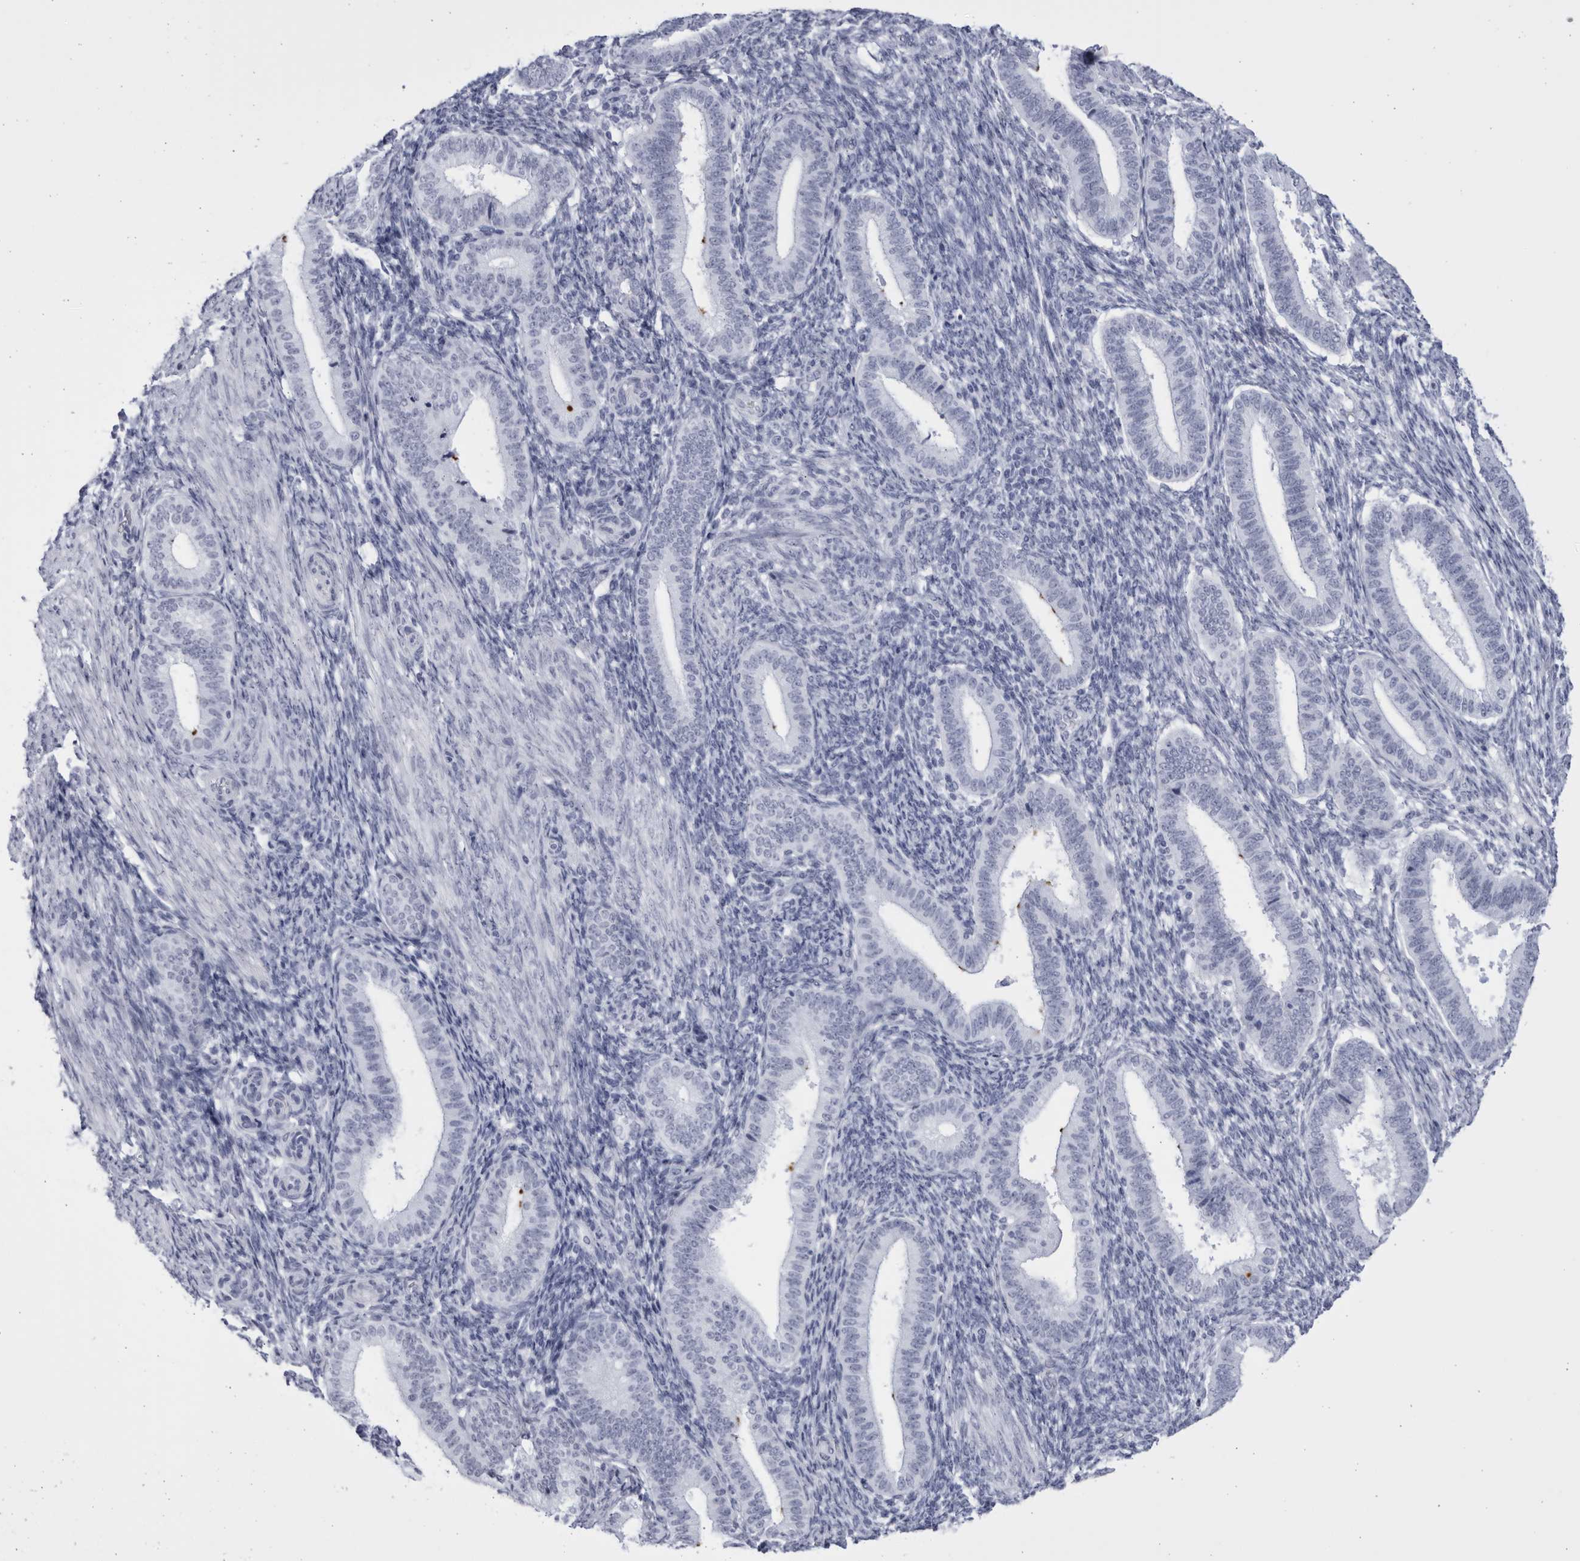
{"staining": {"intensity": "negative", "quantity": "none", "location": "none"}, "tissue": "endometrium", "cell_type": "Cells in endometrial stroma", "image_type": "normal", "snomed": [{"axis": "morphology", "description": "Normal tissue, NOS"}, {"axis": "topography", "description": "Endometrium"}], "caption": "Immunohistochemistry image of unremarkable endometrium: endometrium stained with DAB (3,3'-diaminobenzidine) reveals no significant protein positivity in cells in endometrial stroma. (DAB (3,3'-diaminobenzidine) immunohistochemistry with hematoxylin counter stain).", "gene": "CCDC181", "patient": {"sex": "female", "age": 39}}